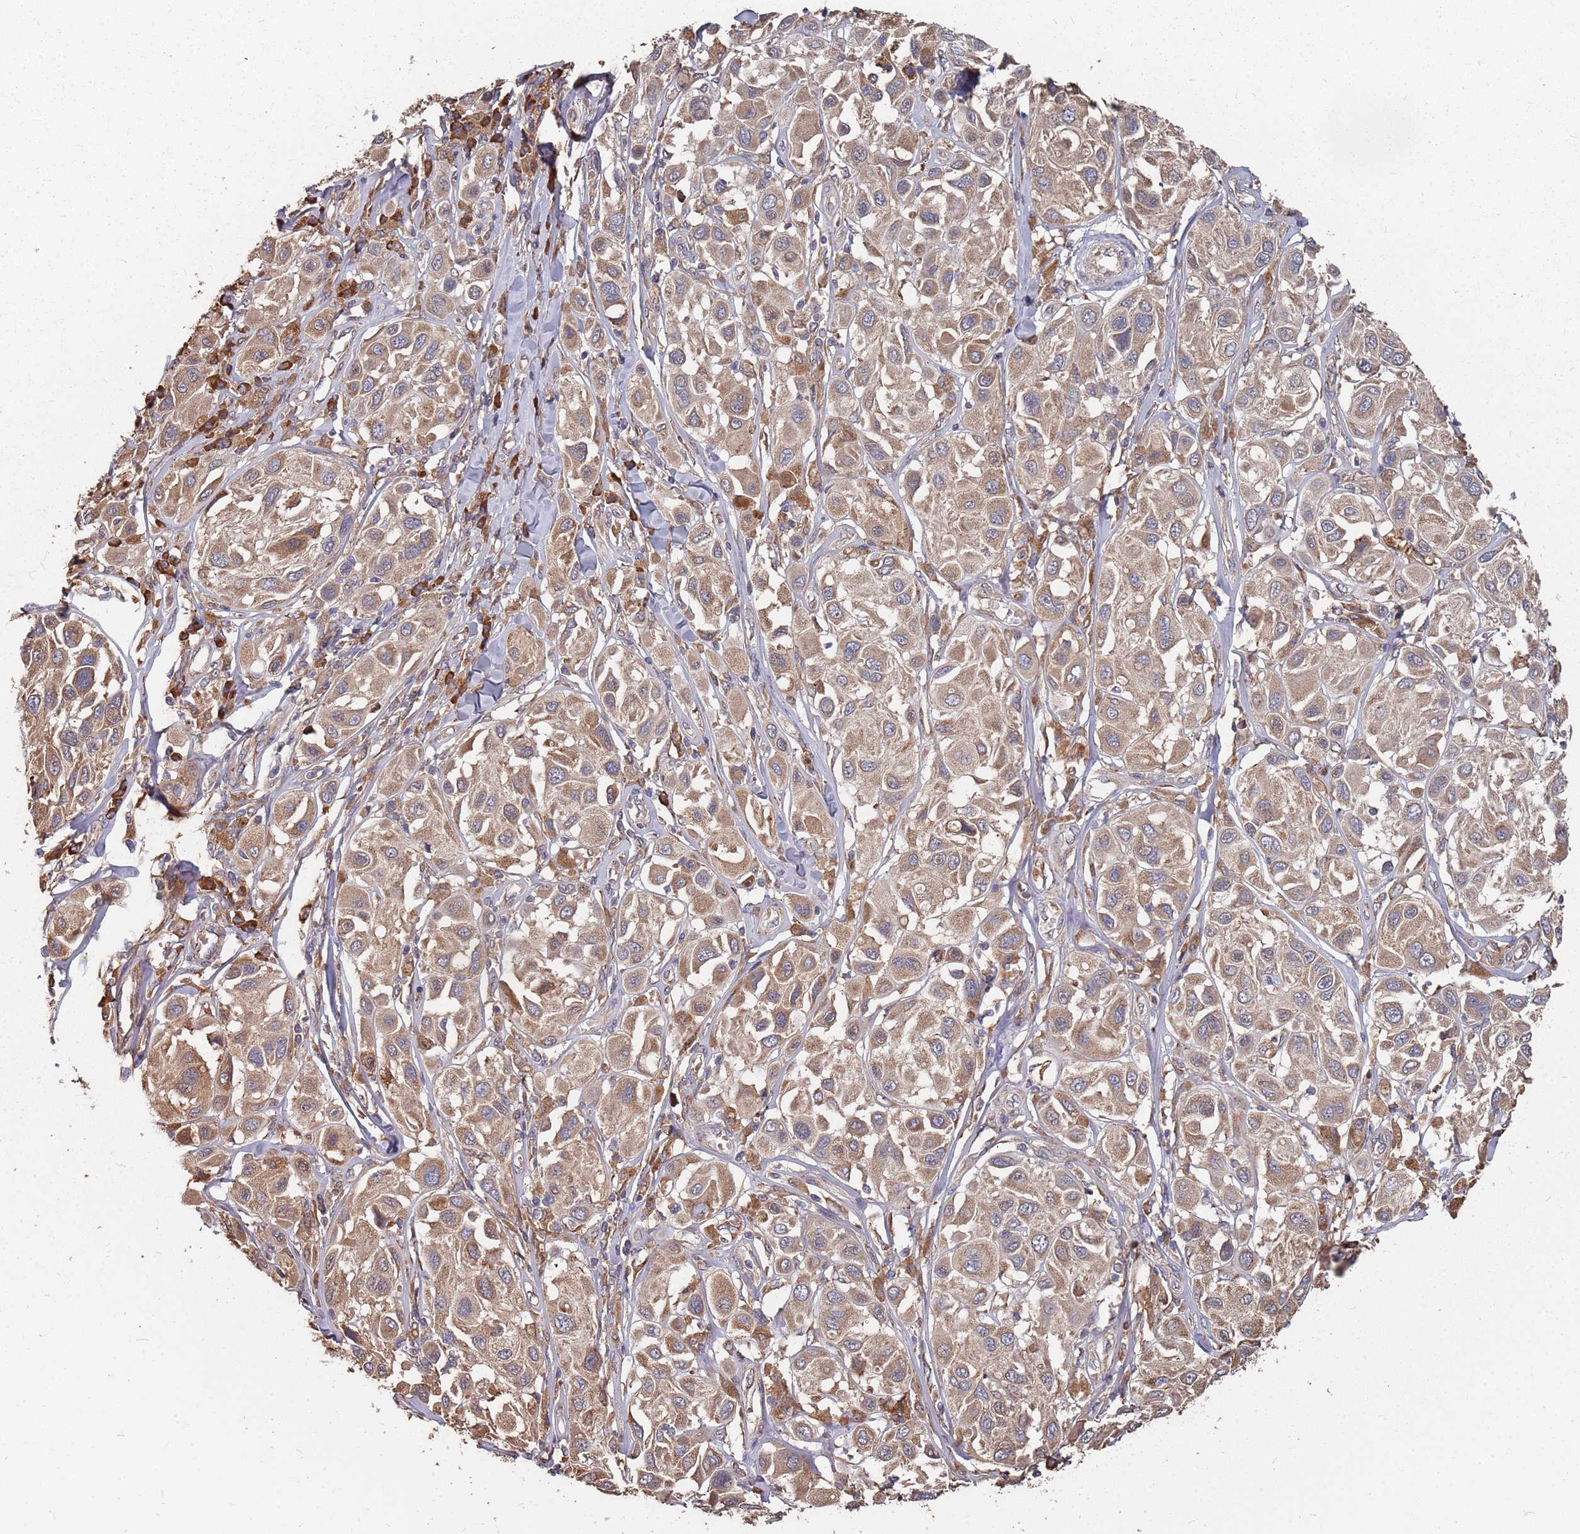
{"staining": {"intensity": "moderate", "quantity": ">75%", "location": "cytoplasmic/membranous"}, "tissue": "melanoma", "cell_type": "Tumor cells", "image_type": "cancer", "snomed": [{"axis": "morphology", "description": "Malignant melanoma, Metastatic site"}, {"axis": "topography", "description": "Skin"}], "caption": "Malignant melanoma (metastatic site) stained for a protein (brown) demonstrates moderate cytoplasmic/membranous positive staining in approximately >75% of tumor cells.", "gene": "ATG5", "patient": {"sex": "male", "age": 41}}